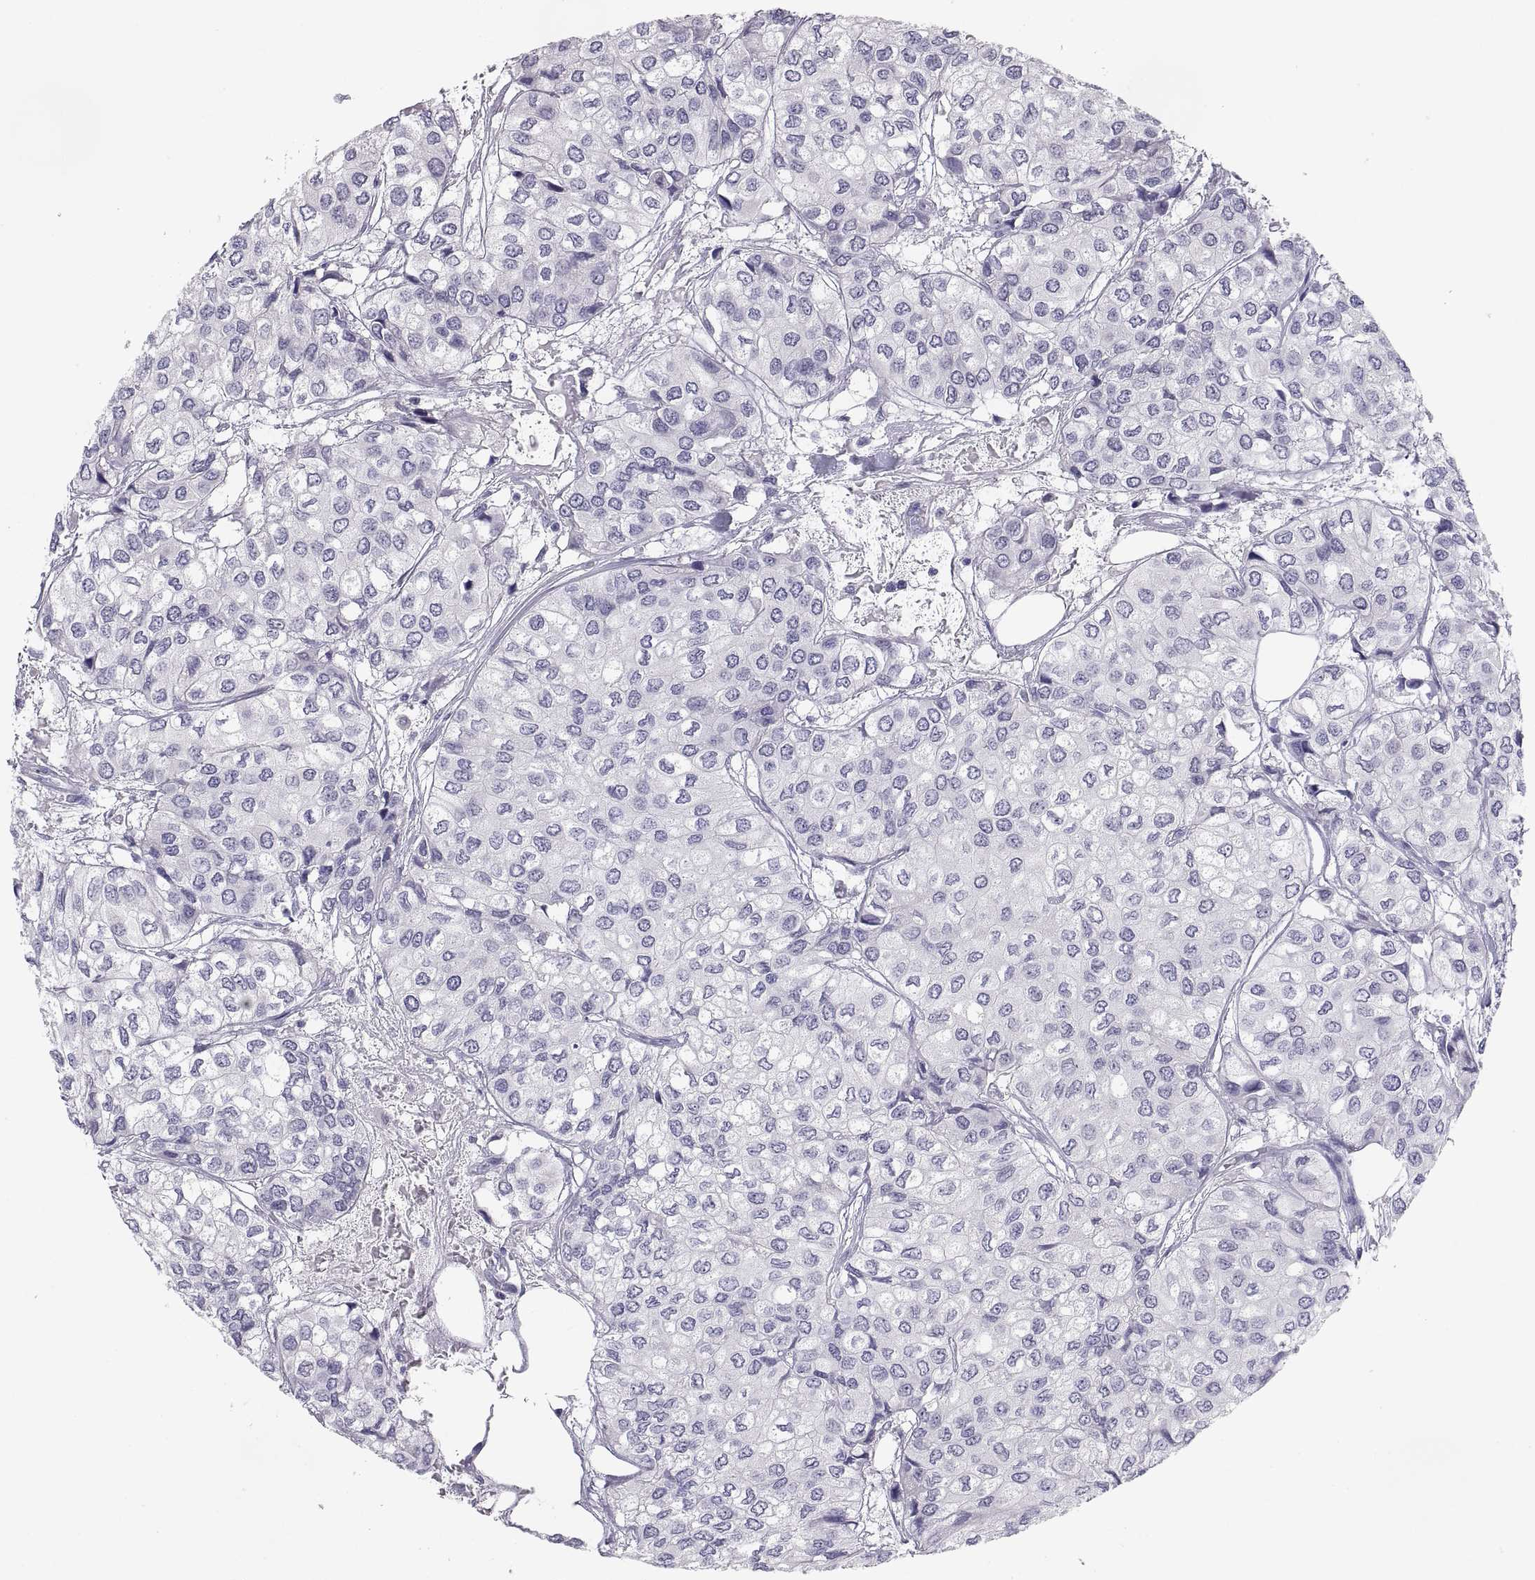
{"staining": {"intensity": "negative", "quantity": "none", "location": "none"}, "tissue": "urothelial cancer", "cell_type": "Tumor cells", "image_type": "cancer", "snomed": [{"axis": "morphology", "description": "Urothelial carcinoma, High grade"}, {"axis": "topography", "description": "Urinary bladder"}], "caption": "Immunohistochemistry photomicrograph of human high-grade urothelial carcinoma stained for a protein (brown), which exhibits no positivity in tumor cells.", "gene": "TEX13A", "patient": {"sex": "male", "age": 73}}